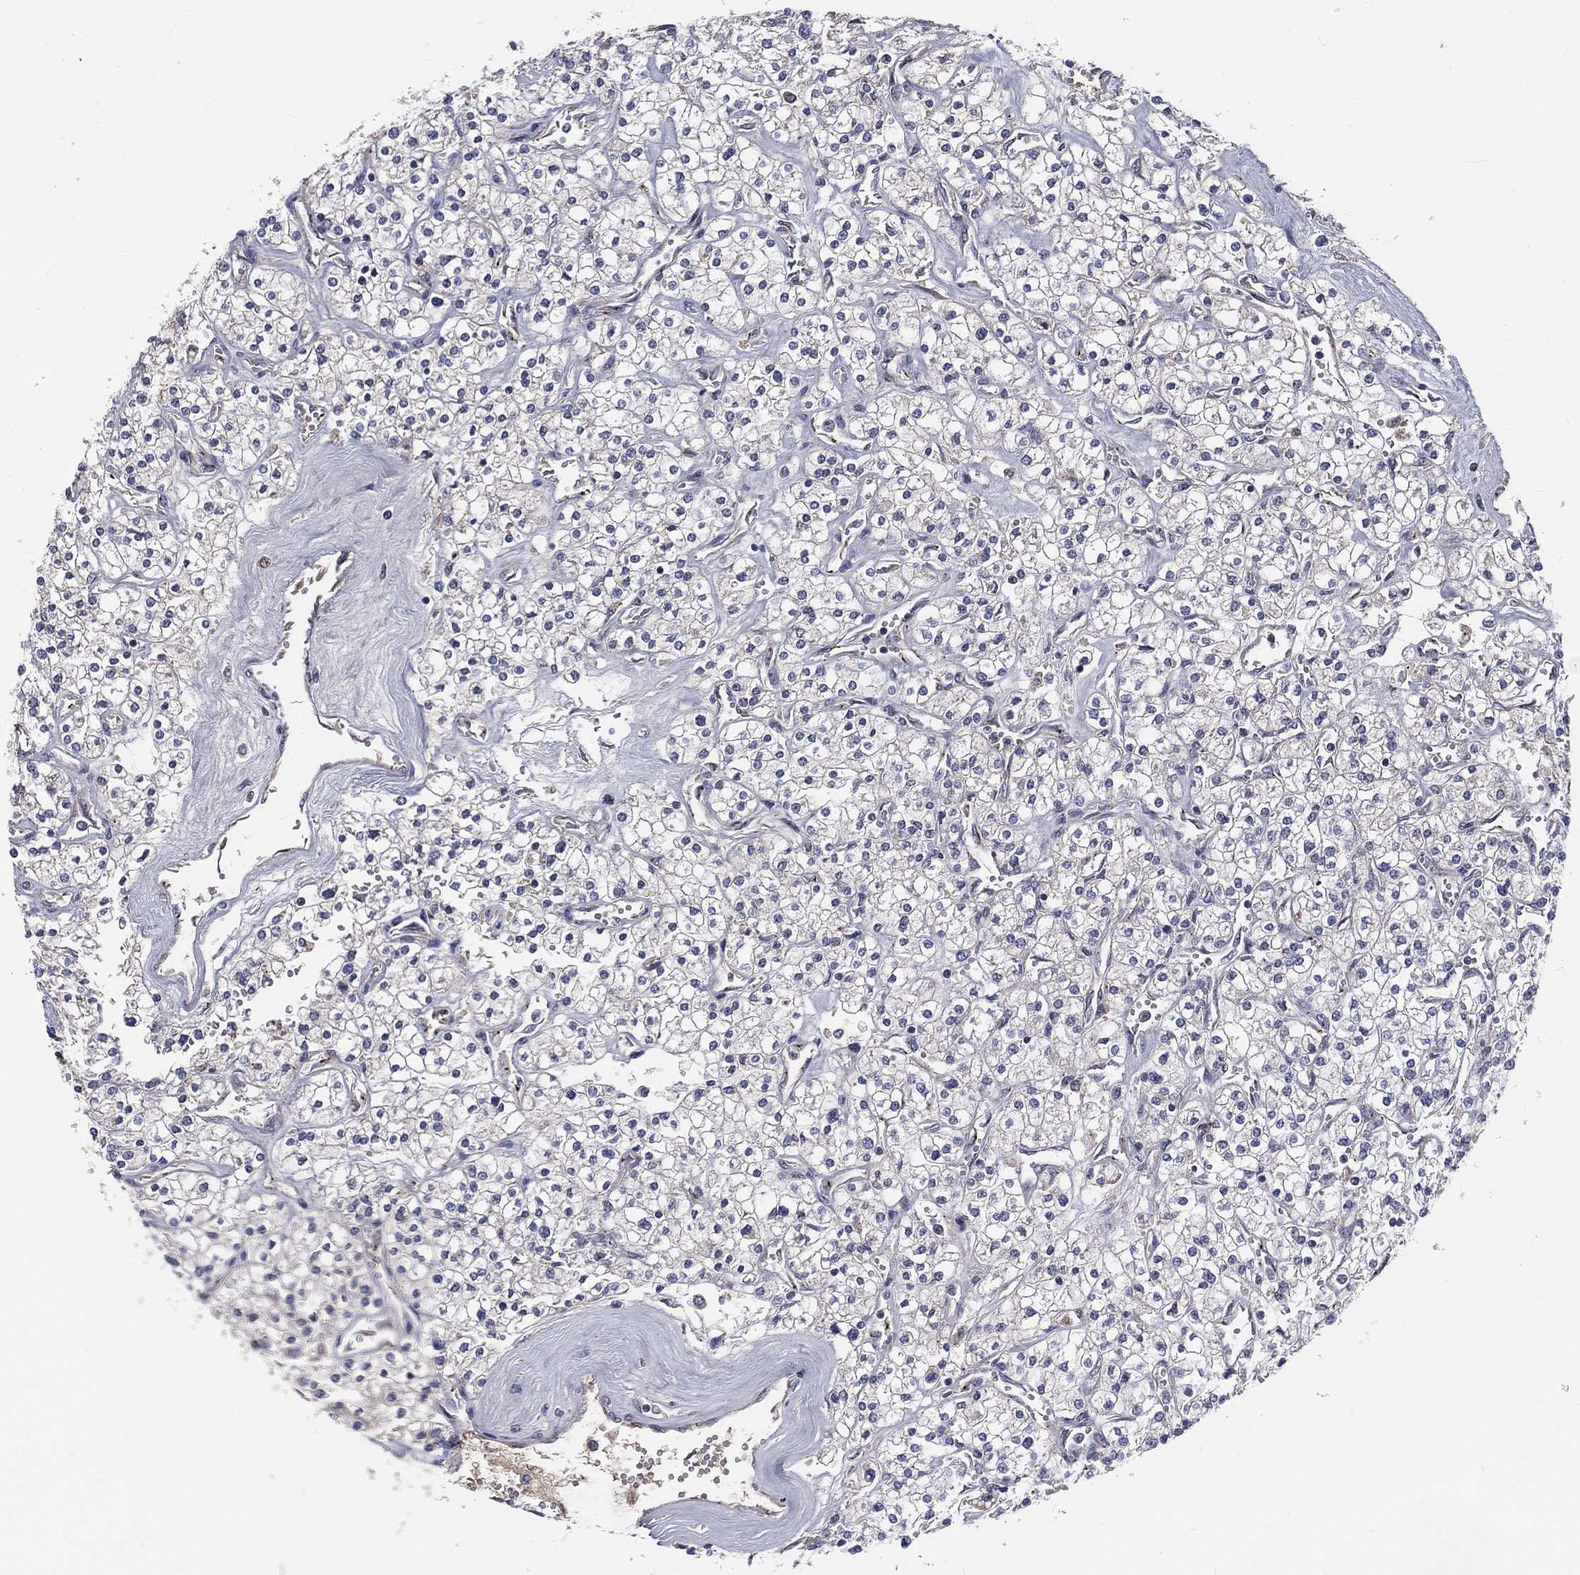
{"staining": {"intensity": "negative", "quantity": "none", "location": "none"}, "tissue": "renal cancer", "cell_type": "Tumor cells", "image_type": "cancer", "snomed": [{"axis": "morphology", "description": "Adenocarcinoma, NOS"}, {"axis": "topography", "description": "Kidney"}], "caption": "Image shows no protein positivity in tumor cells of adenocarcinoma (renal) tissue. (DAB immunohistochemistry visualized using brightfield microscopy, high magnification).", "gene": "CROCC", "patient": {"sex": "male", "age": 80}}